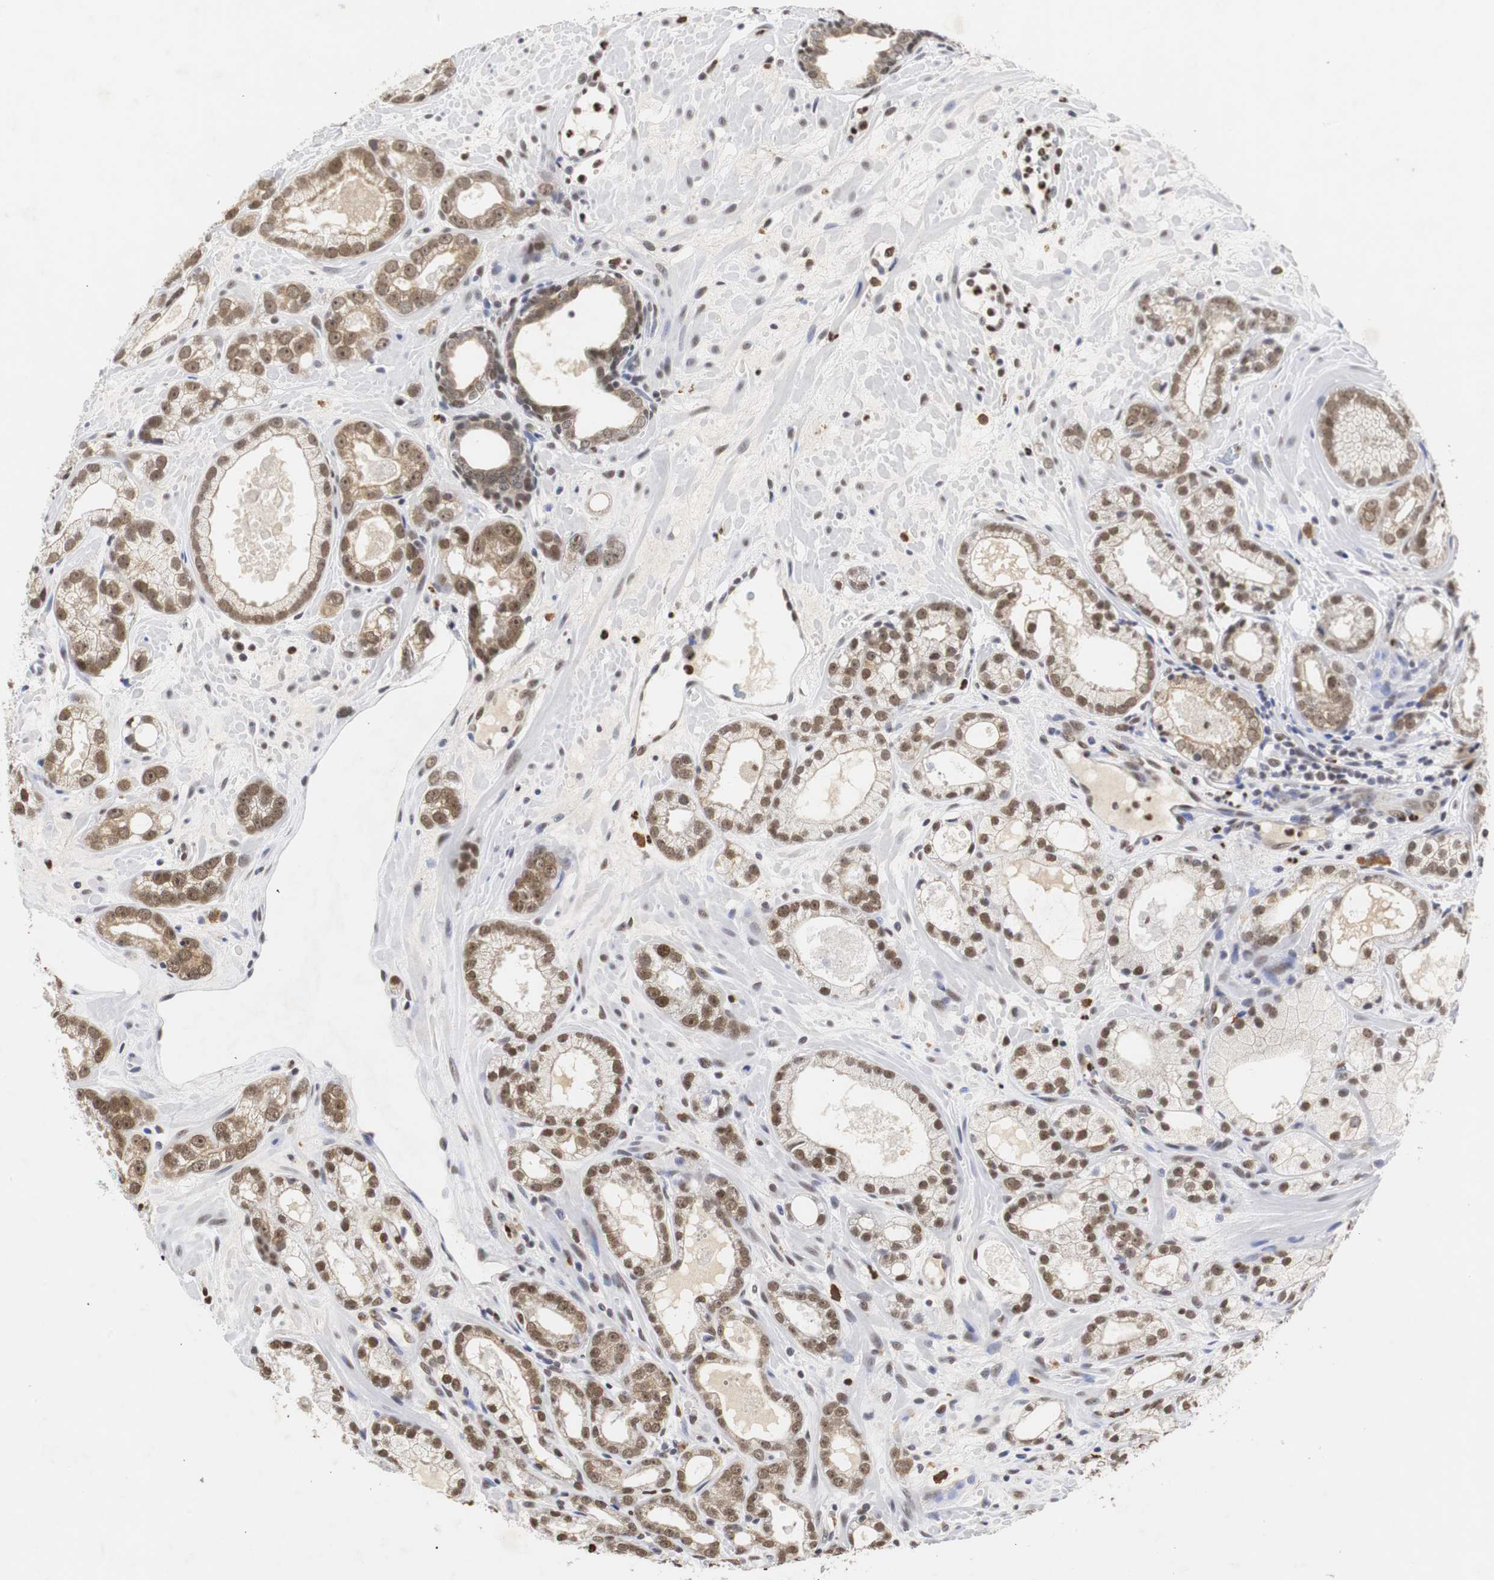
{"staining": {"intensity": "moderate", "quantity": "25%-75%", "location": "nuclear"}, "tissue": "prostate cancer", "cell_type": "Tumor cells", "image_type": "cancer", "snomed": [{"axis": "morphology", "description": "Adenocarcinoma, Low grade"}, {"axis": "topography", "description": "Prostate"}], "caption": "High-magnification brightfield microscopy of prostate adenocarcinoma (low-grade) stained with DAB (3,3'-diaminobenzidine) (brown) and counterstained with hematoxylin (blue). tumor cells exhibit moderate nuclear expression is appreciated in about25%-75% of cells.", "gene": "ZFC3H1", "patient": {"sex": "male", "age": 57}}